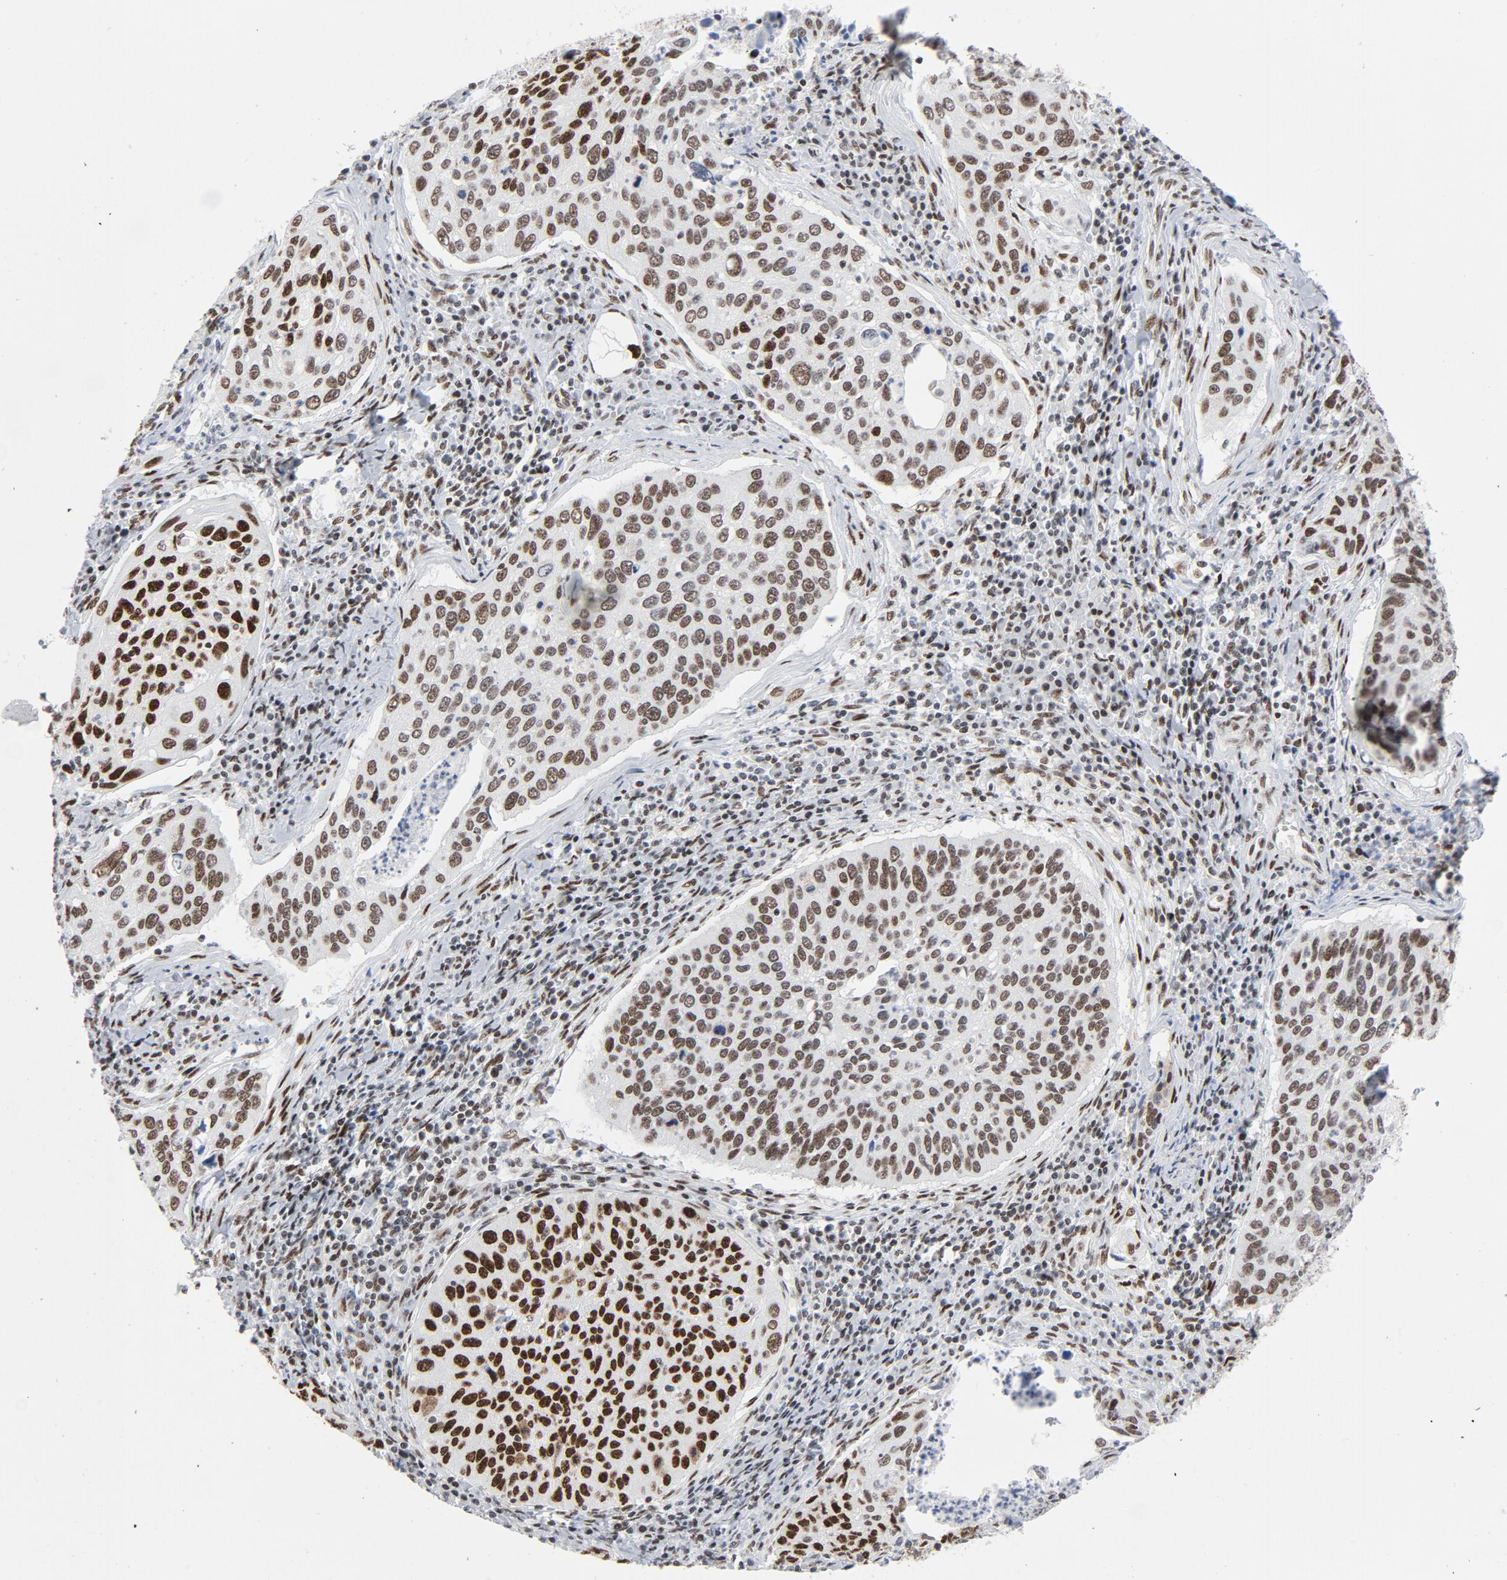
{"staining": {"intensity": "strong", "quantity": ">75%", "location": "nuclear"}, "tissue": "cervical cancer", "cell_type": "Tumor cells", "image_type": "cancer", "snomed": [{"axis": "morphology", "description": "Squamous cell carcinoma, NOS"}, {"axis": "topography", "description": "Cervix"}], "caption": "Protein expression by IHC shows strong nuclear positivity in about >75% of tumor cells in squamous cell carcinoma (cervical).", "gene": "HSF1", "patient": {"sex": "female", "age": 53}}